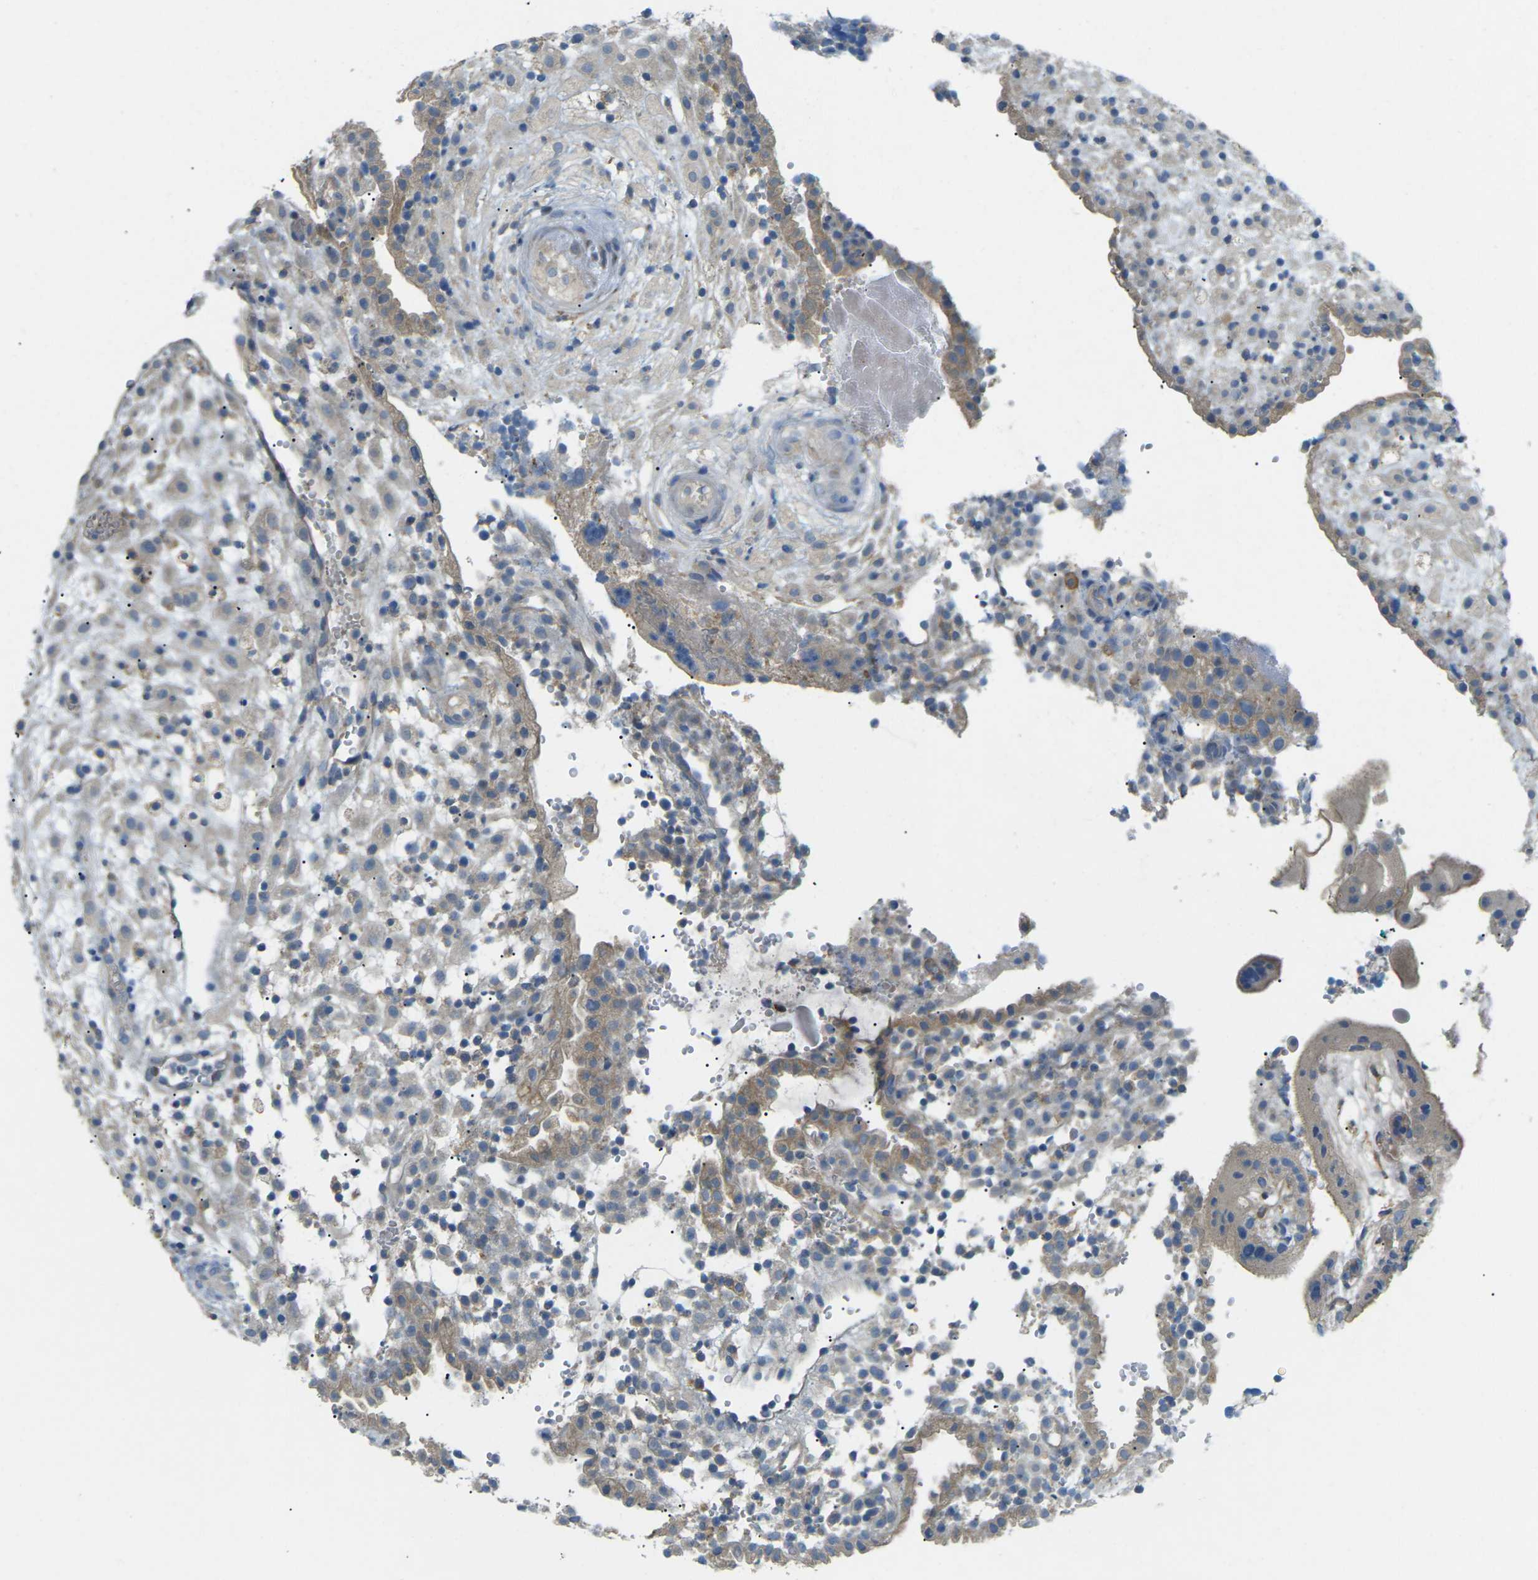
{"staining": {"intensity": "moderate", "quantity": "25%-75%", "location": "cytoplasmic/membranous"}, "tissue": "placenta", "cell_type": "Decidual cells", "image_type": "normal", "snomed": [{"axis": "morphology", "description": "Normal tissue, NOS"}, {"axis": "topography", "description": "Placenta"}], "caption": "DAB (3,3'-diaminobenzidine) immunohistochemical staining of normal placenta exhibits moderate cytoplasmic/membranous protein staining in approximately 25%-75% of decidual cells. The staining is performed using DAB brown chromogen to label protein expression. The nuclei are counter-stained blue using hematoxylin.", "gene": "MYLK4", "patient": {"sex": "female", "age": 18}}